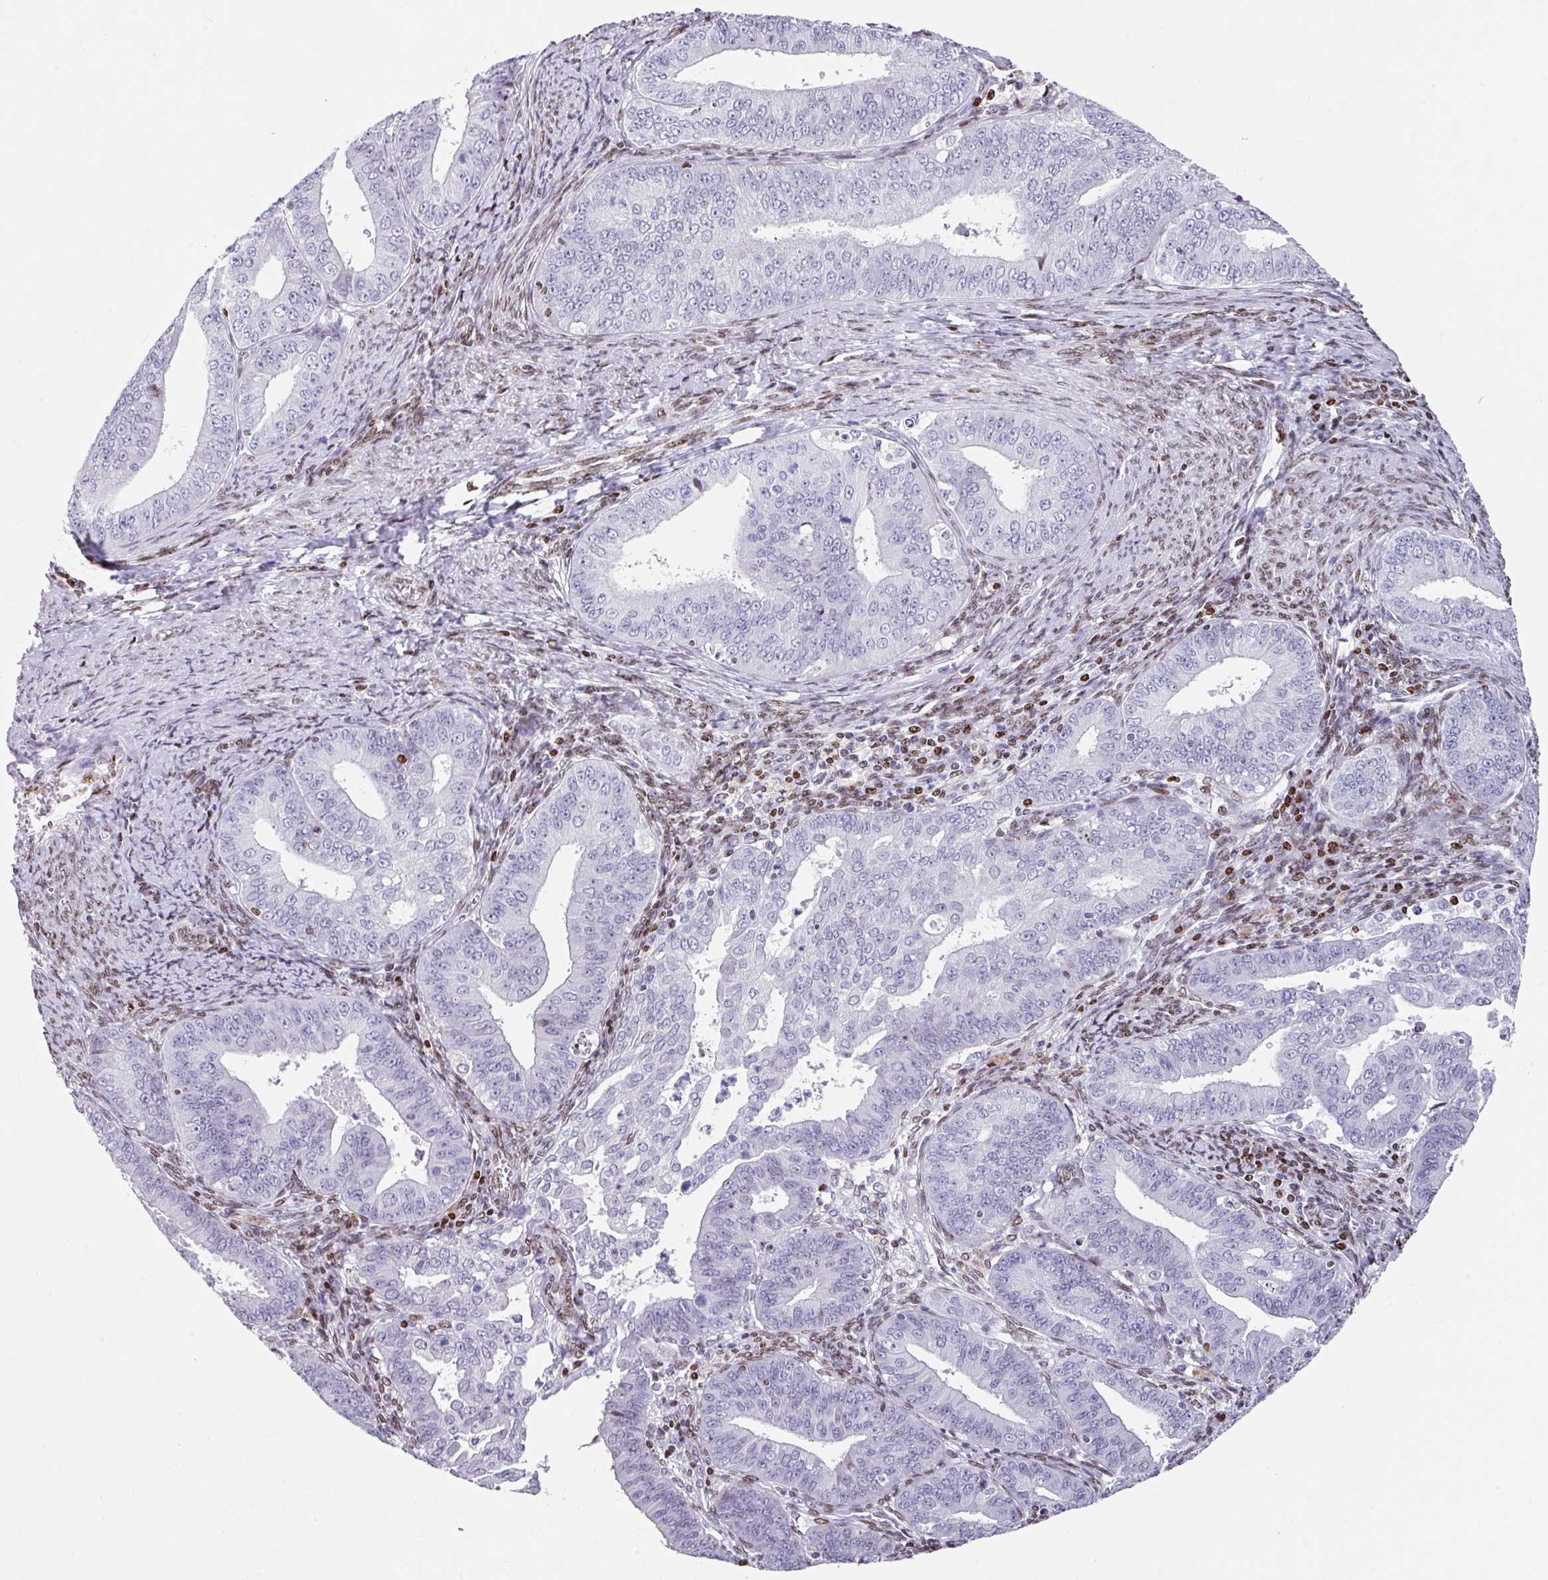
{"staining": {"intensity": "negative", "quantity": "none", "location": "none"}, "tissue": "endometrial cancer", "cell_type": "Tumor cells", "image_type": "cancer", "snomed": [{"axis": "morphology", "description": "Adenocarcinoma, NOS"}, {"axis": "topography", "description": "Endometrium"}], "caption": "Tumor cells are negative for protein expression in human endometrial cancer (adenocarcinoma).", "gene": "TCF3", "patient": {"sex": "female", "age": 73}}